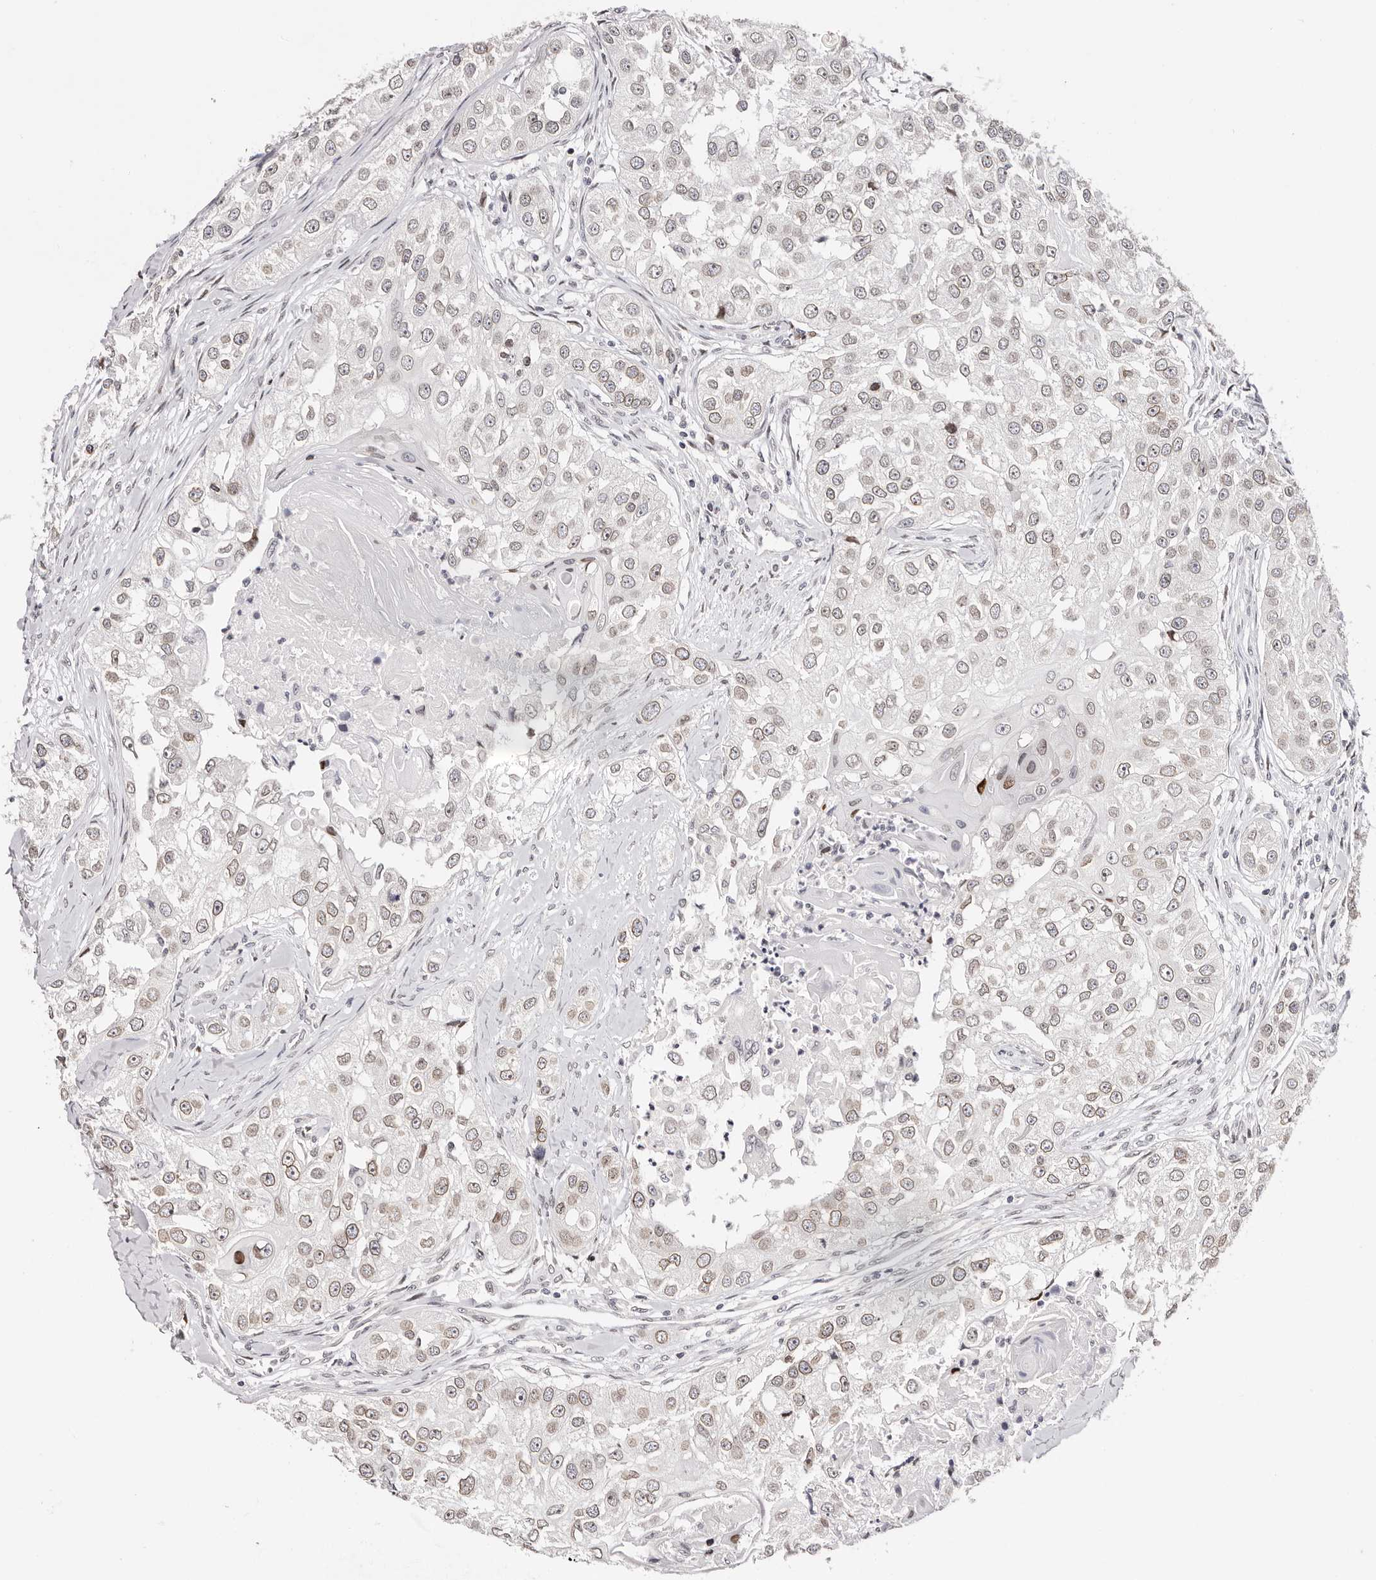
{"staining": {"intensity": "moderate", "quantity": ">75%", "location": "cytoplasmic/membranous,nuclear"}, "tissue": "head and neck cancer", "cell_type": "Tumor cells", "image_type": "cancer", "snomed": [{"axis": "morphology", "description": "Normal tissue, NOS"}, {"axis": "morphology", "description": "Squamous cell carcinoma, NOS"}, {"axis": "topography", "description": "Skeletal muscle"}, {"axis": "topography", "description": "Head-Neck"}], "caption": "Human head and neck cancer stained with a brown dye displays moderate cytoplasmic/membranous and nuclear positive positivity in approximately >75% of tumor cells.", "gene": "NUP153", "patient": {"sex": "male", "age": 51}}